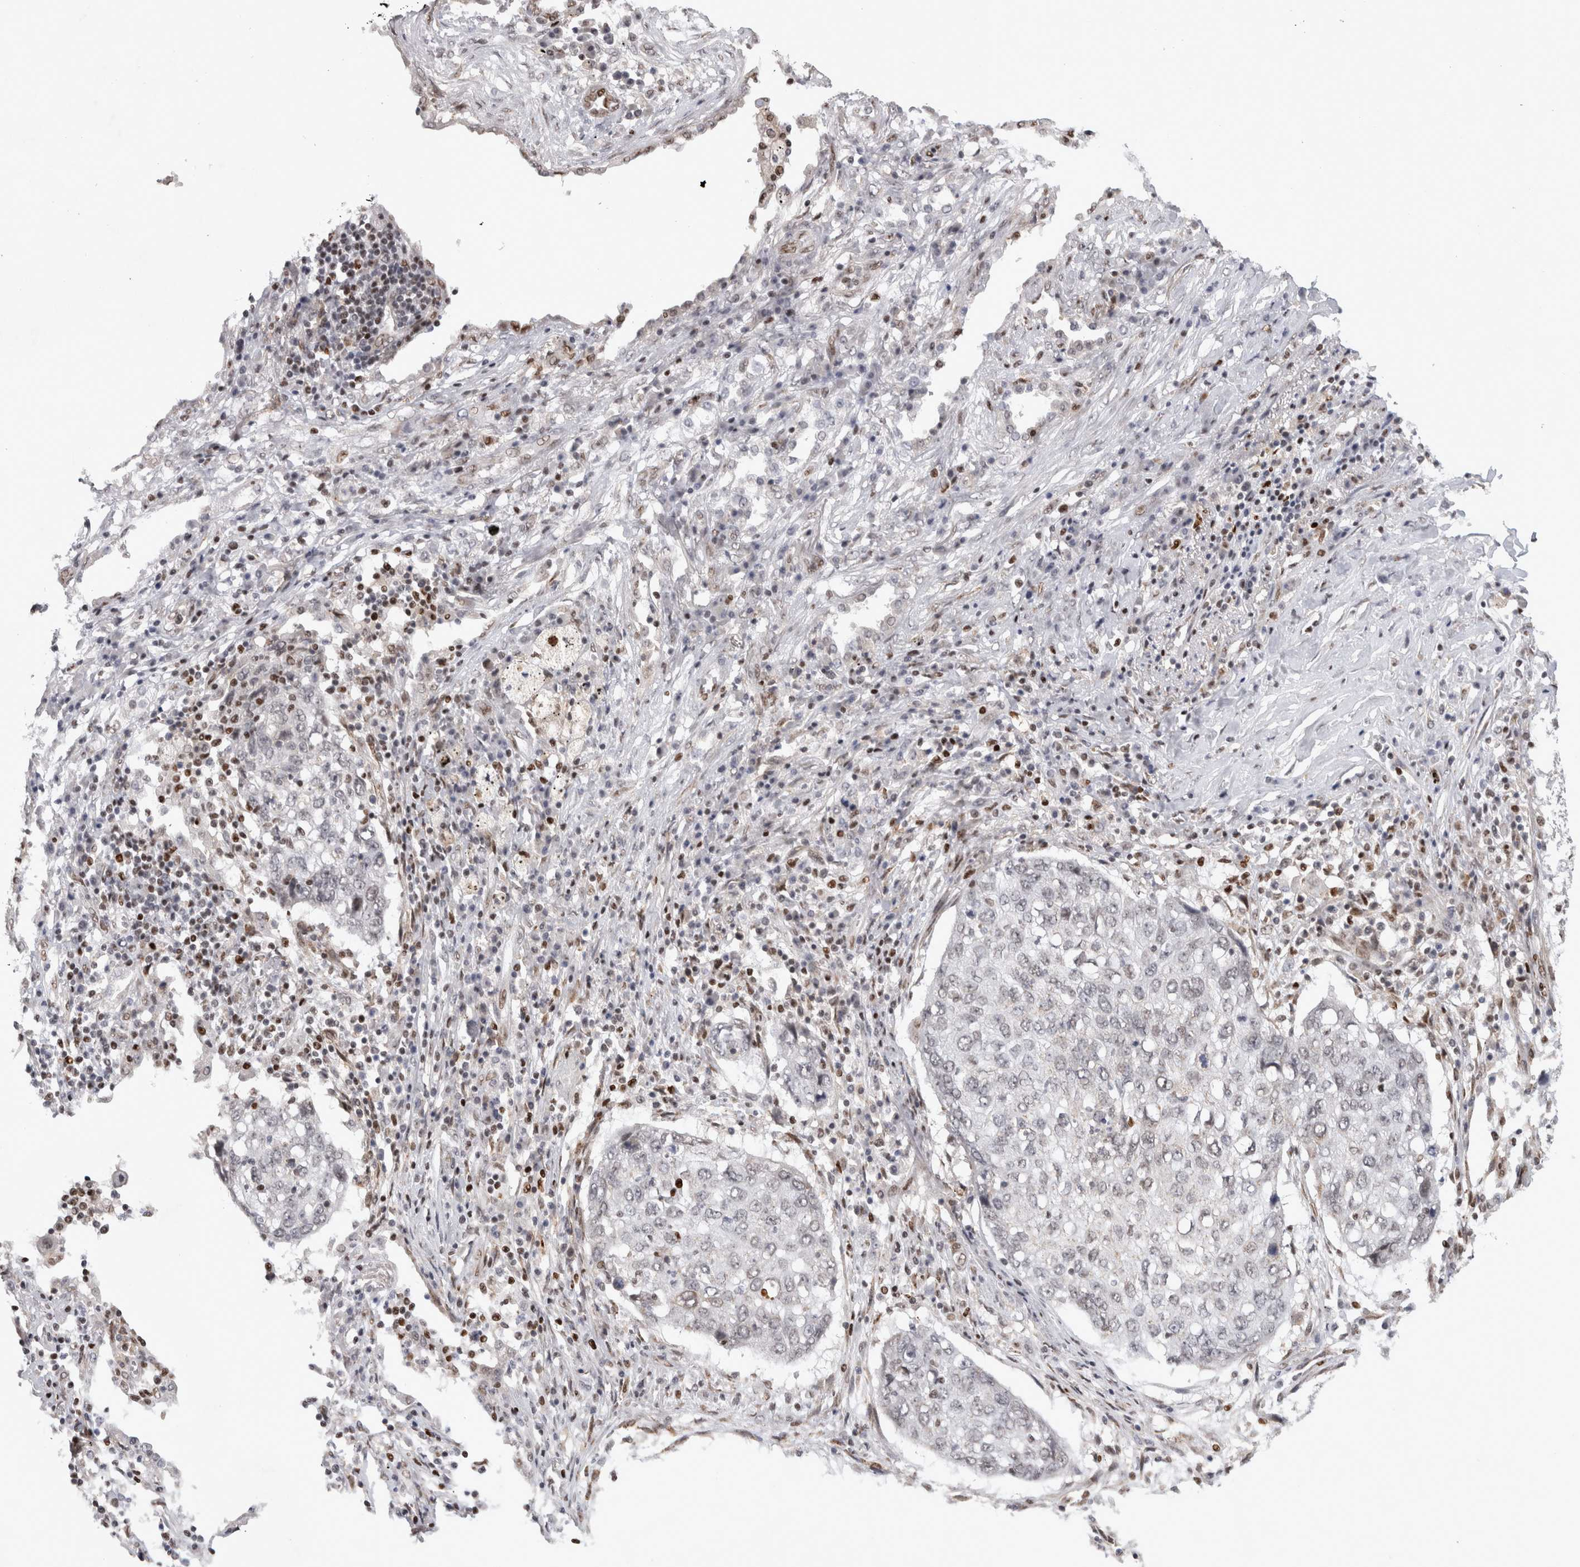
{"staining": {"intensity": "negative", "quantity": "none", "location": "none"}, "tissue": "lung cancer", "cell_type": "Tumor cells", "image_type": "cancer", "snomed": [{"axis": "morphology", "description": "Squamous cell carcinoma, NOS"}, {"axis": "topography", "description": "Lung"}], "caption": "This histopathology image is of lung cancer (squamous cell carcinoma) stained with immunohistochemistry (IHC) to label a protein in brown with the nuclei are counter-stained blue. There is no positivity in tumor cells.", "gene": "SRARP", "patient": {"sex": "female", "age": 63}}